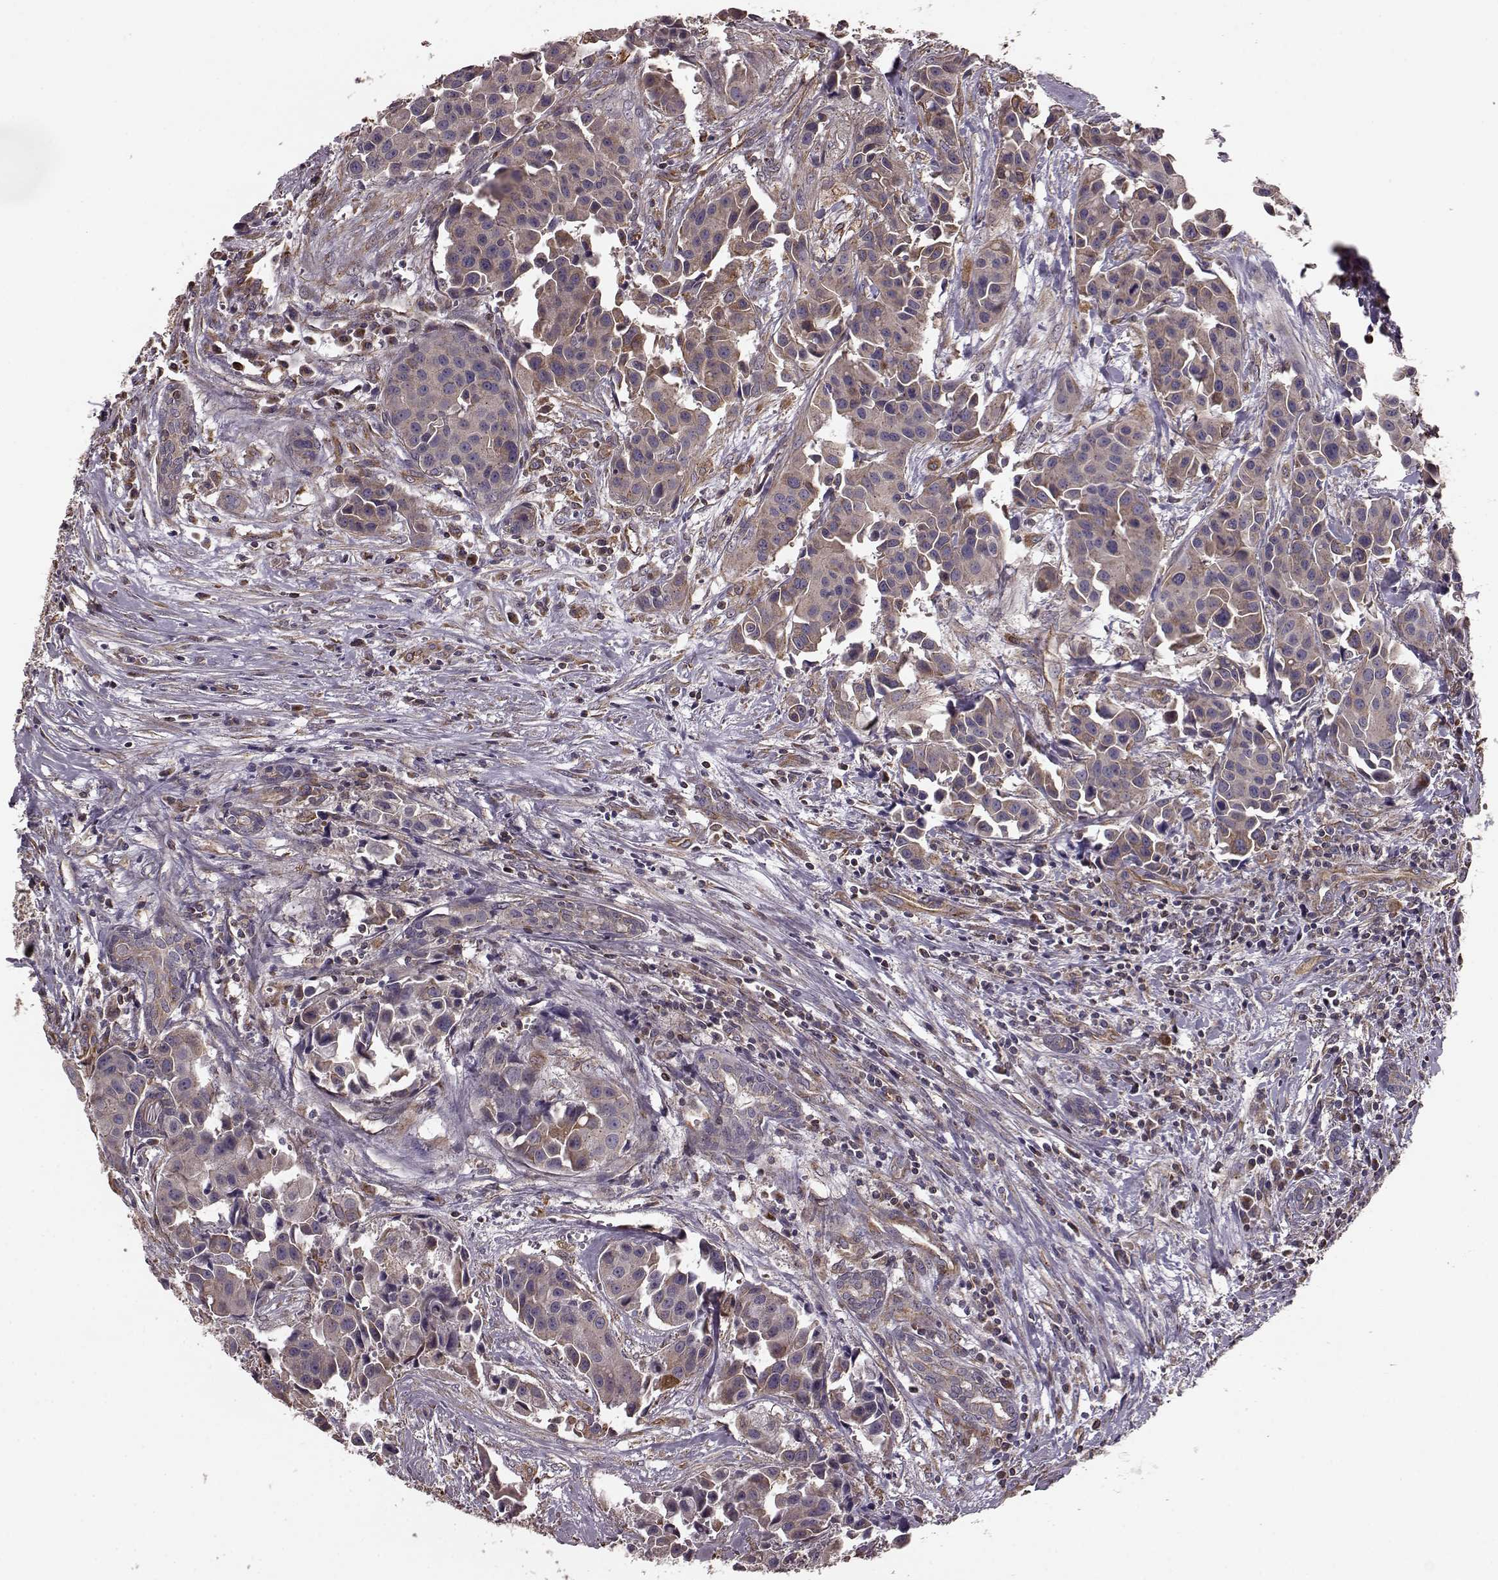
{"staining": {"intensity": "moderate", "quantity": ">75%", "location": "cytoplasmic/membranous"}, "tissue": "head and neck cancer", "cell_type": "Tumor cells", "image_type": "cancer", "snomed": [{"axis": "morphology", "description": "Adenocarcinoma, NOS"}, {"axis": "topography", "description": "Head-Neck"}], "caption": "Protein expression analysis of head and neck adenocarcinoma reveals moderate cytoplasmic/membranous staining in about >75% of tumor cells.", "gene": "NTF3", "patient": {"sex": "male", "age": 76}}